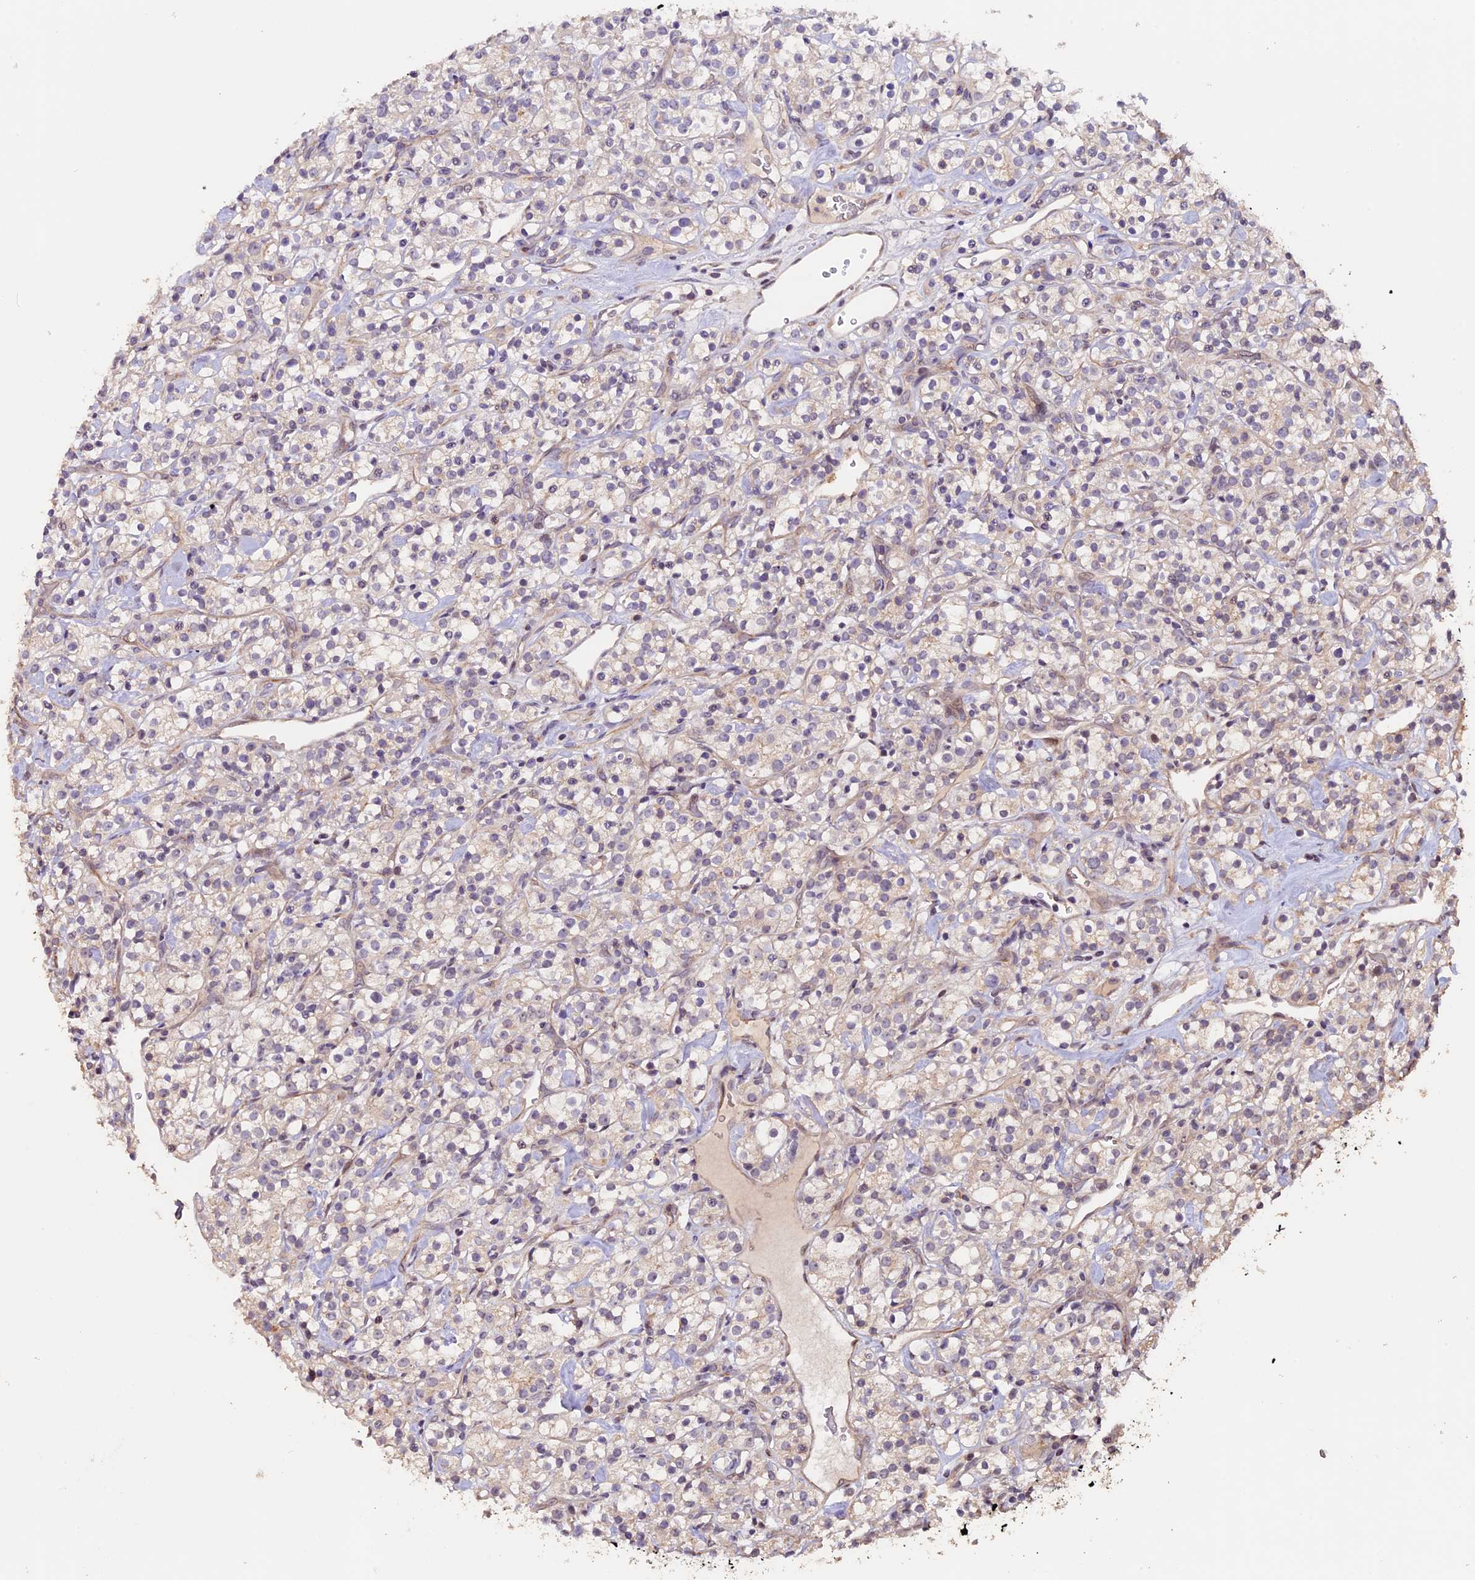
{"staining": {"intensity": "negative", "quantity": "none", "location": "none"}, "tissue": "renal cancer", "cell_type": "Tumor cells", "image_type": "cancer", "snomed": [{"axis": "morphology", "description": "Adenocarcinoma, NOS"}, {"axis": "topography", "description": "Kidney"}], "caption": "DAB immunohistochemical staining of renal cancer (adenocarcinoma) exhibits no significant expression in tumor cells. (DAB (3,3'-diaminobenzidine) IHC visualized using brightfield microscopy, high magnification).", "gene": "GNB5", "patient": {"sex": "male", "age": 77}}